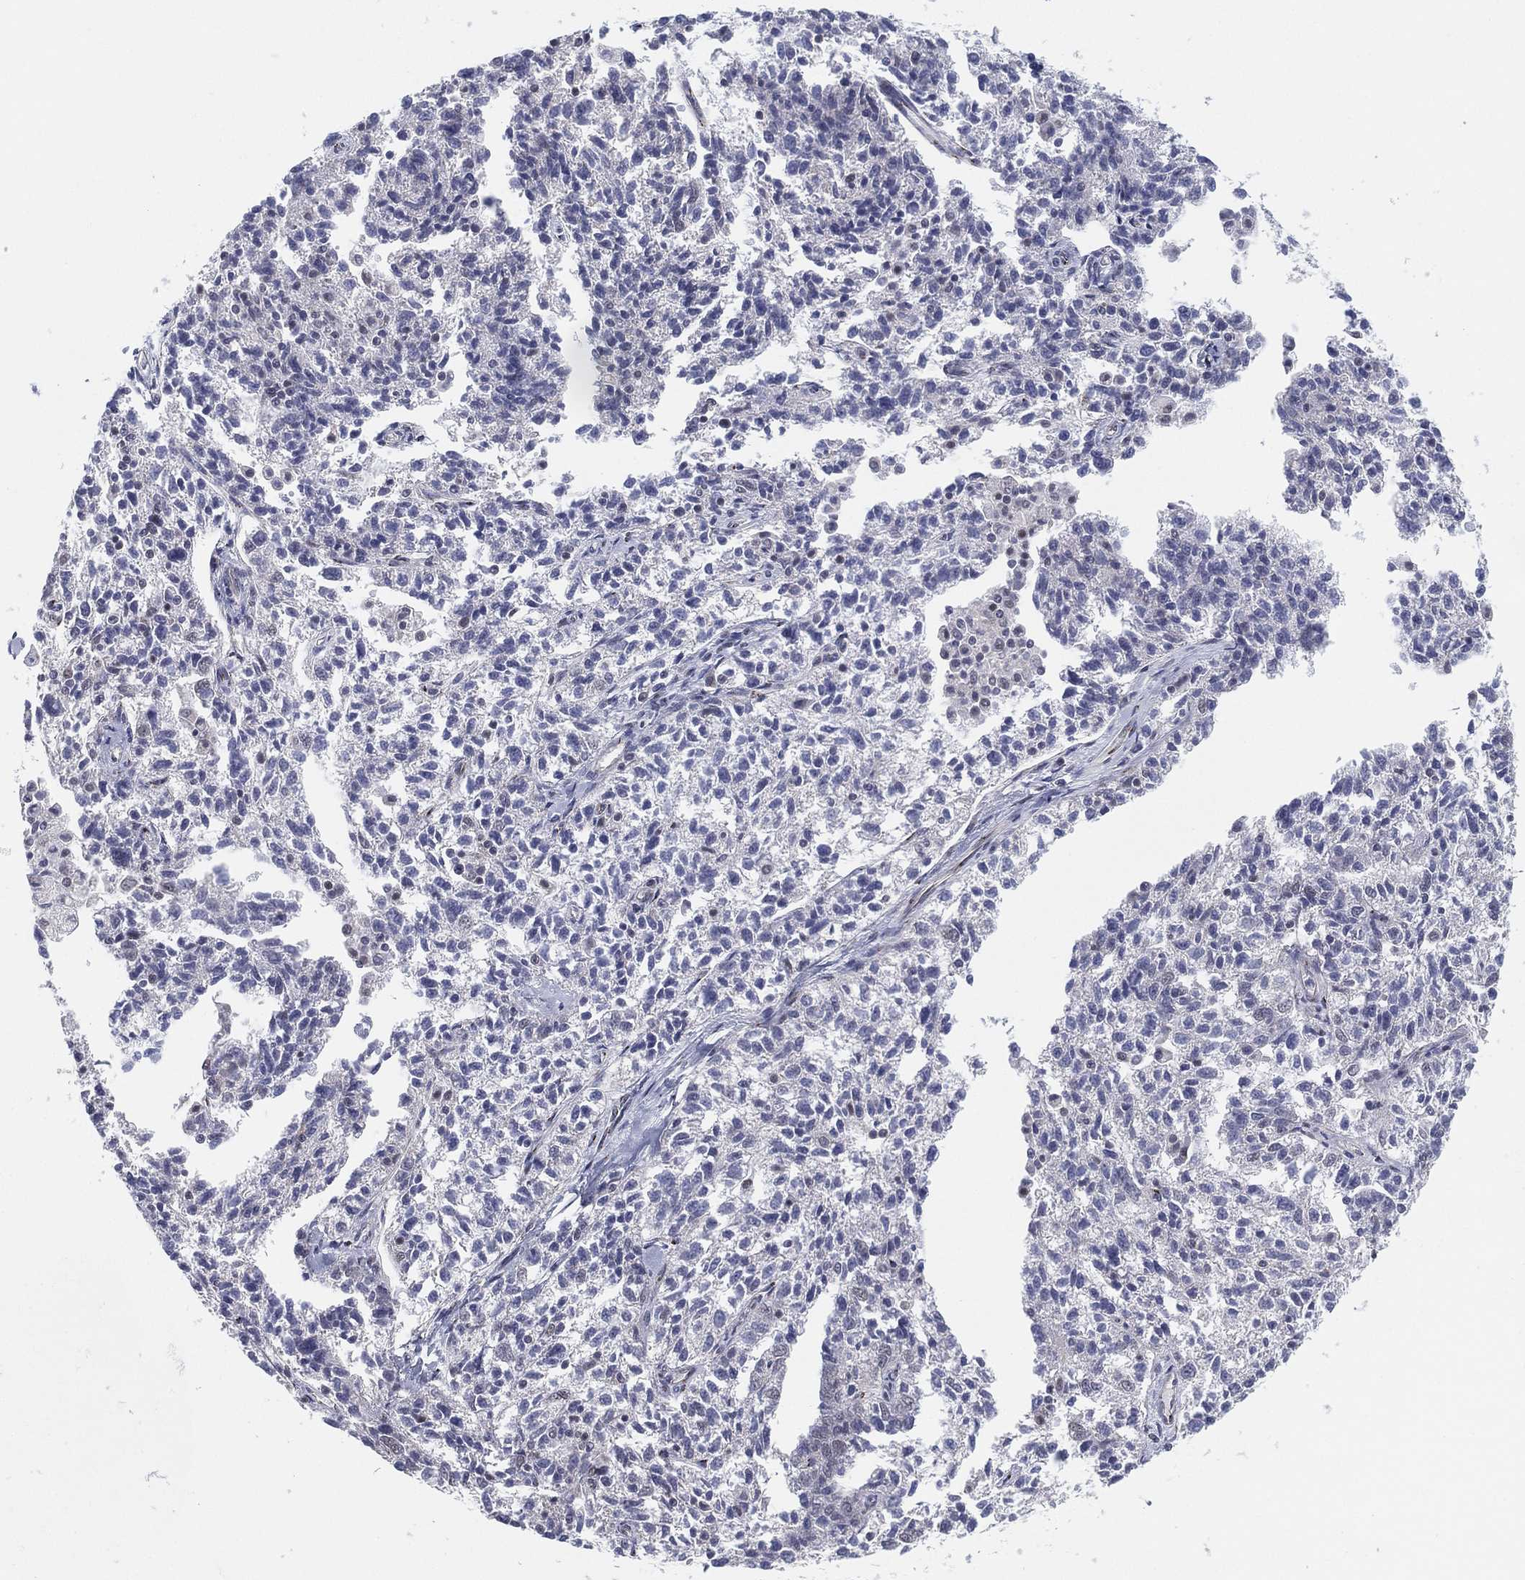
{"staining": {"intensity": "negative", "quantity": "none", "location": "none"}, "tissue": "ovarian cancer", "cell_type": "Tumor cells", "image_type": "cancer", "snomed": [{"axis": "morphology", "description": "Cystadenocarcinoma, serous, NOS"}, {"axis": "topography", "description": "Ovary"}], "caption": "Human ovarian cancer stained for a protein using immunohistochemistry (IHC) displays no positivity in tumor cells.", "gene": "CD177", "patient": {"sex": "female", "age": 71}}